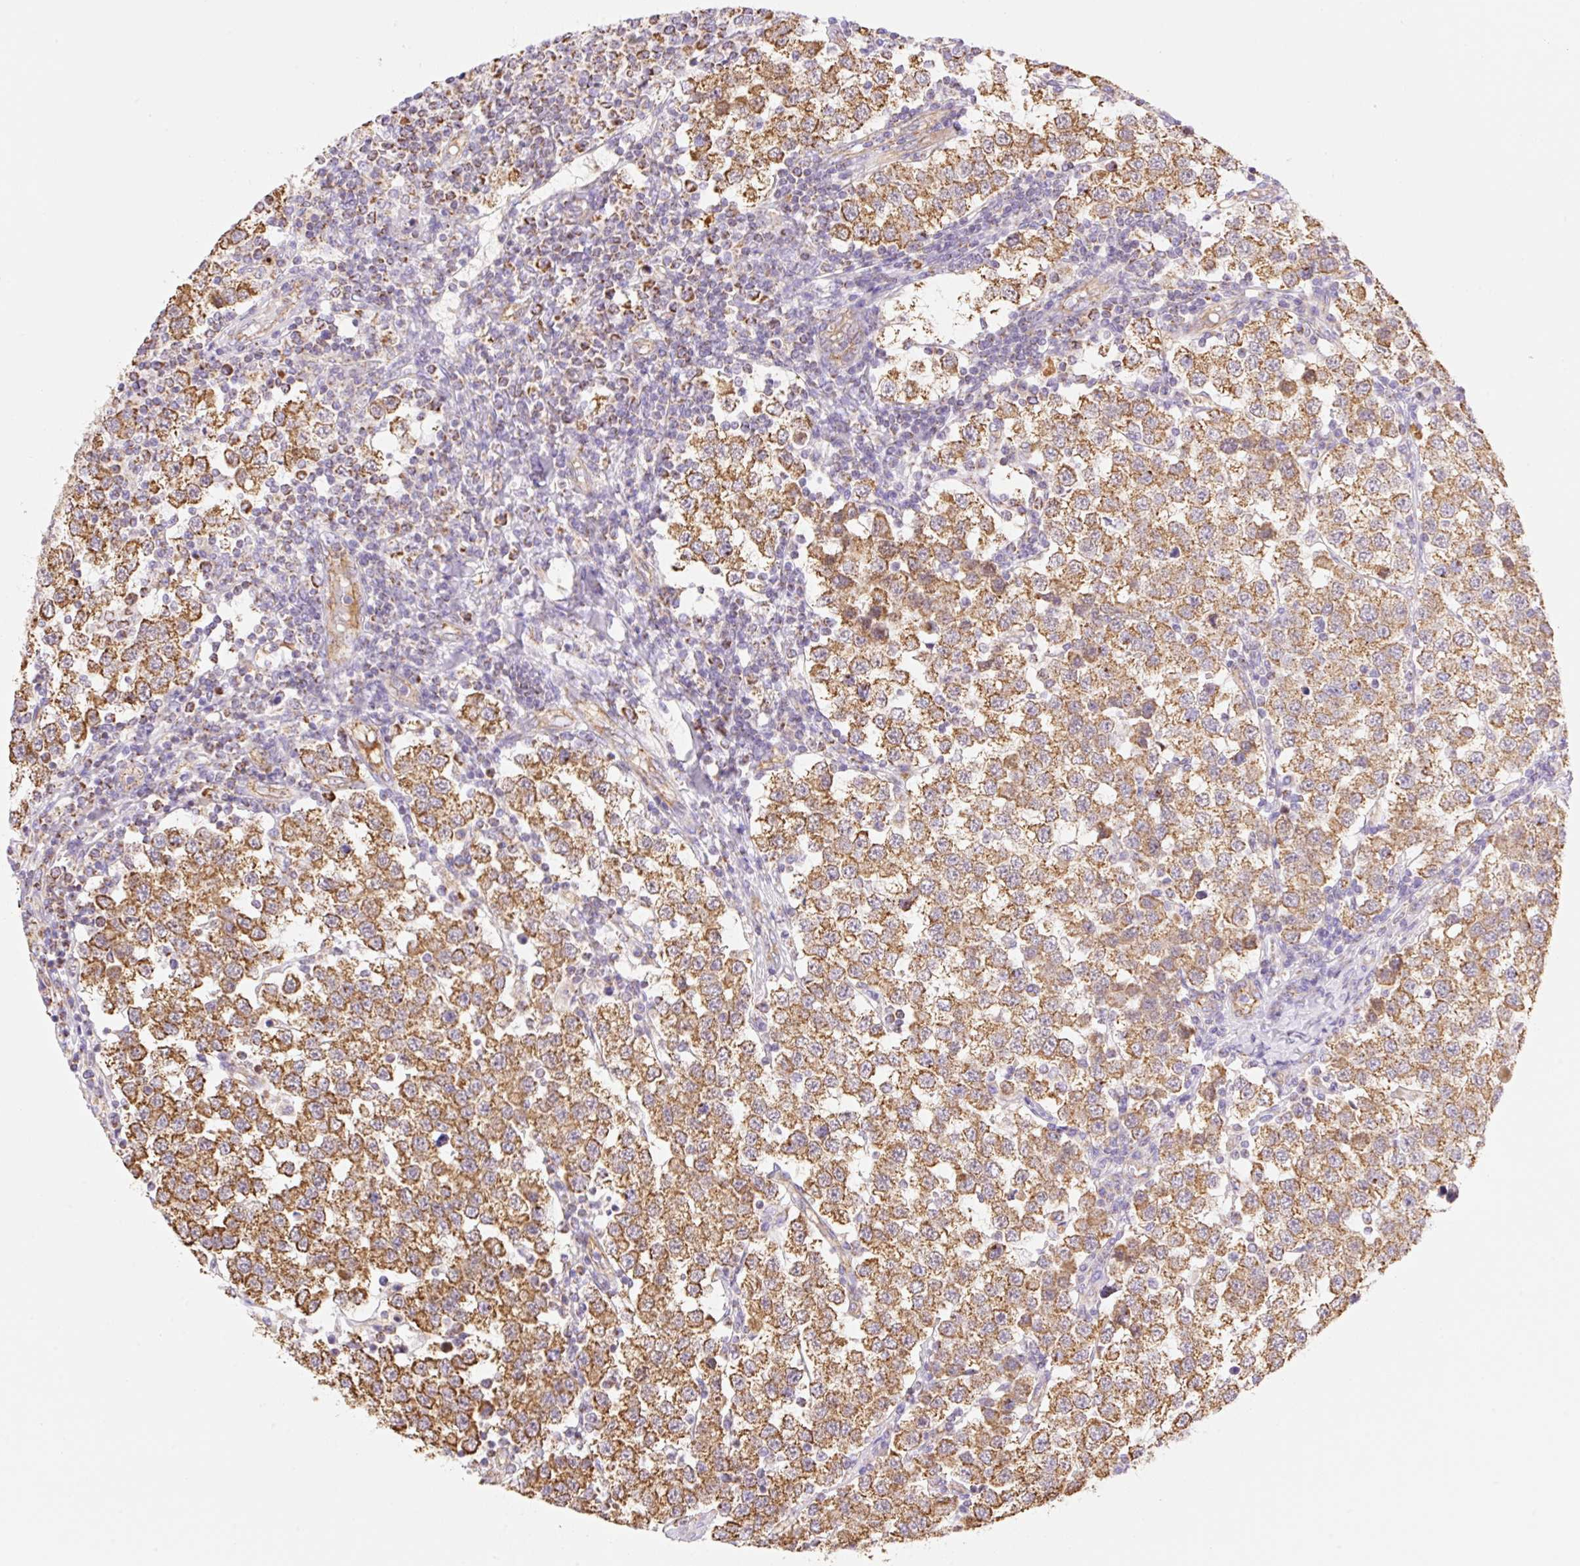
{"staining": {"intensity": "moderate", "quantity": ">75%", "location": "cytoplasmic/membranous"}, "tissue": "testis cancer", "cell_type": "Tumor cells", "image_type": "cancer", "snomed": [{"axis": "morphology", "description": "Seminoma, NOS"}, {"axis": "topography", "description": "Testis"}], "caption": "Testis cancer (seminoma) was stained to show a protein in brown. There is medium levels of moderate cytoplasmic/membranous staining in about >75% of tumor cells. The staining is performed using DAB brown chromogen to label protein expression. The nuclei are counter-stained blue using hematoxylin.", "gene": "ESAM", "patient": {"sex": "male", "age": 34}}